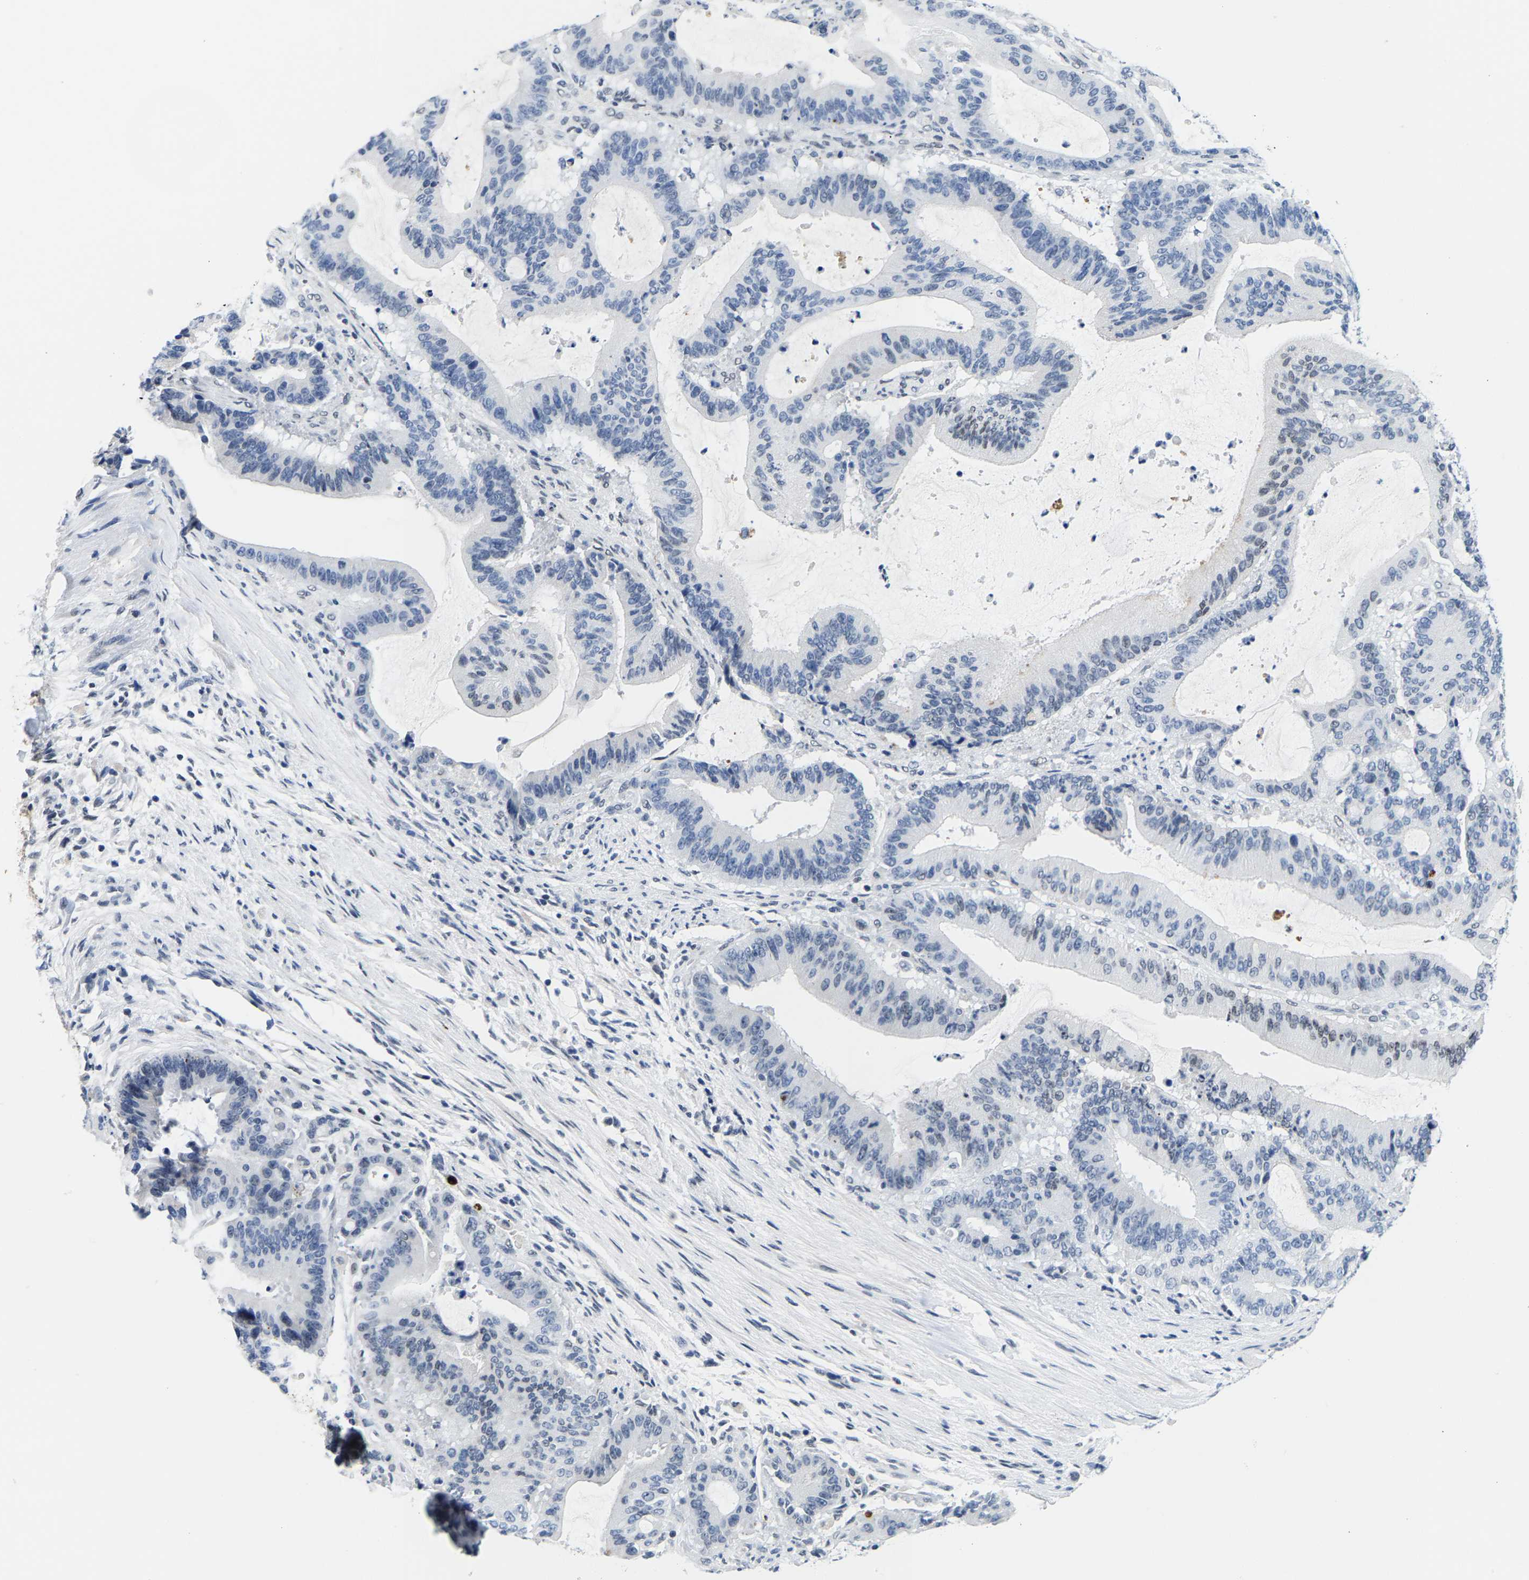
{"staining": {"intensity": "negative", "quantity": "none", "location": "none"}, "tissue": "liver cancer", "cell_type": "Tumor cells", "image_type": "cancer", "snomed": [{"axis": "morphology", "description": "Normal tissue, NOS"}, {"axis": "morphology", "description": "Cholangiocarcinoma"}, {"axis": "topography", "description": "Liver"}, {"axis": "topography", "description": "Peripheral nerve tissue"}], "caption": "Immunohistochemistry micrograph of human liver cancer (cholangiocarcinoma) stained for a protein (brown), which displays no staining in tumor cells.", "gene": "SETD1B", "patient": {"sex": "female", "age": 73}}